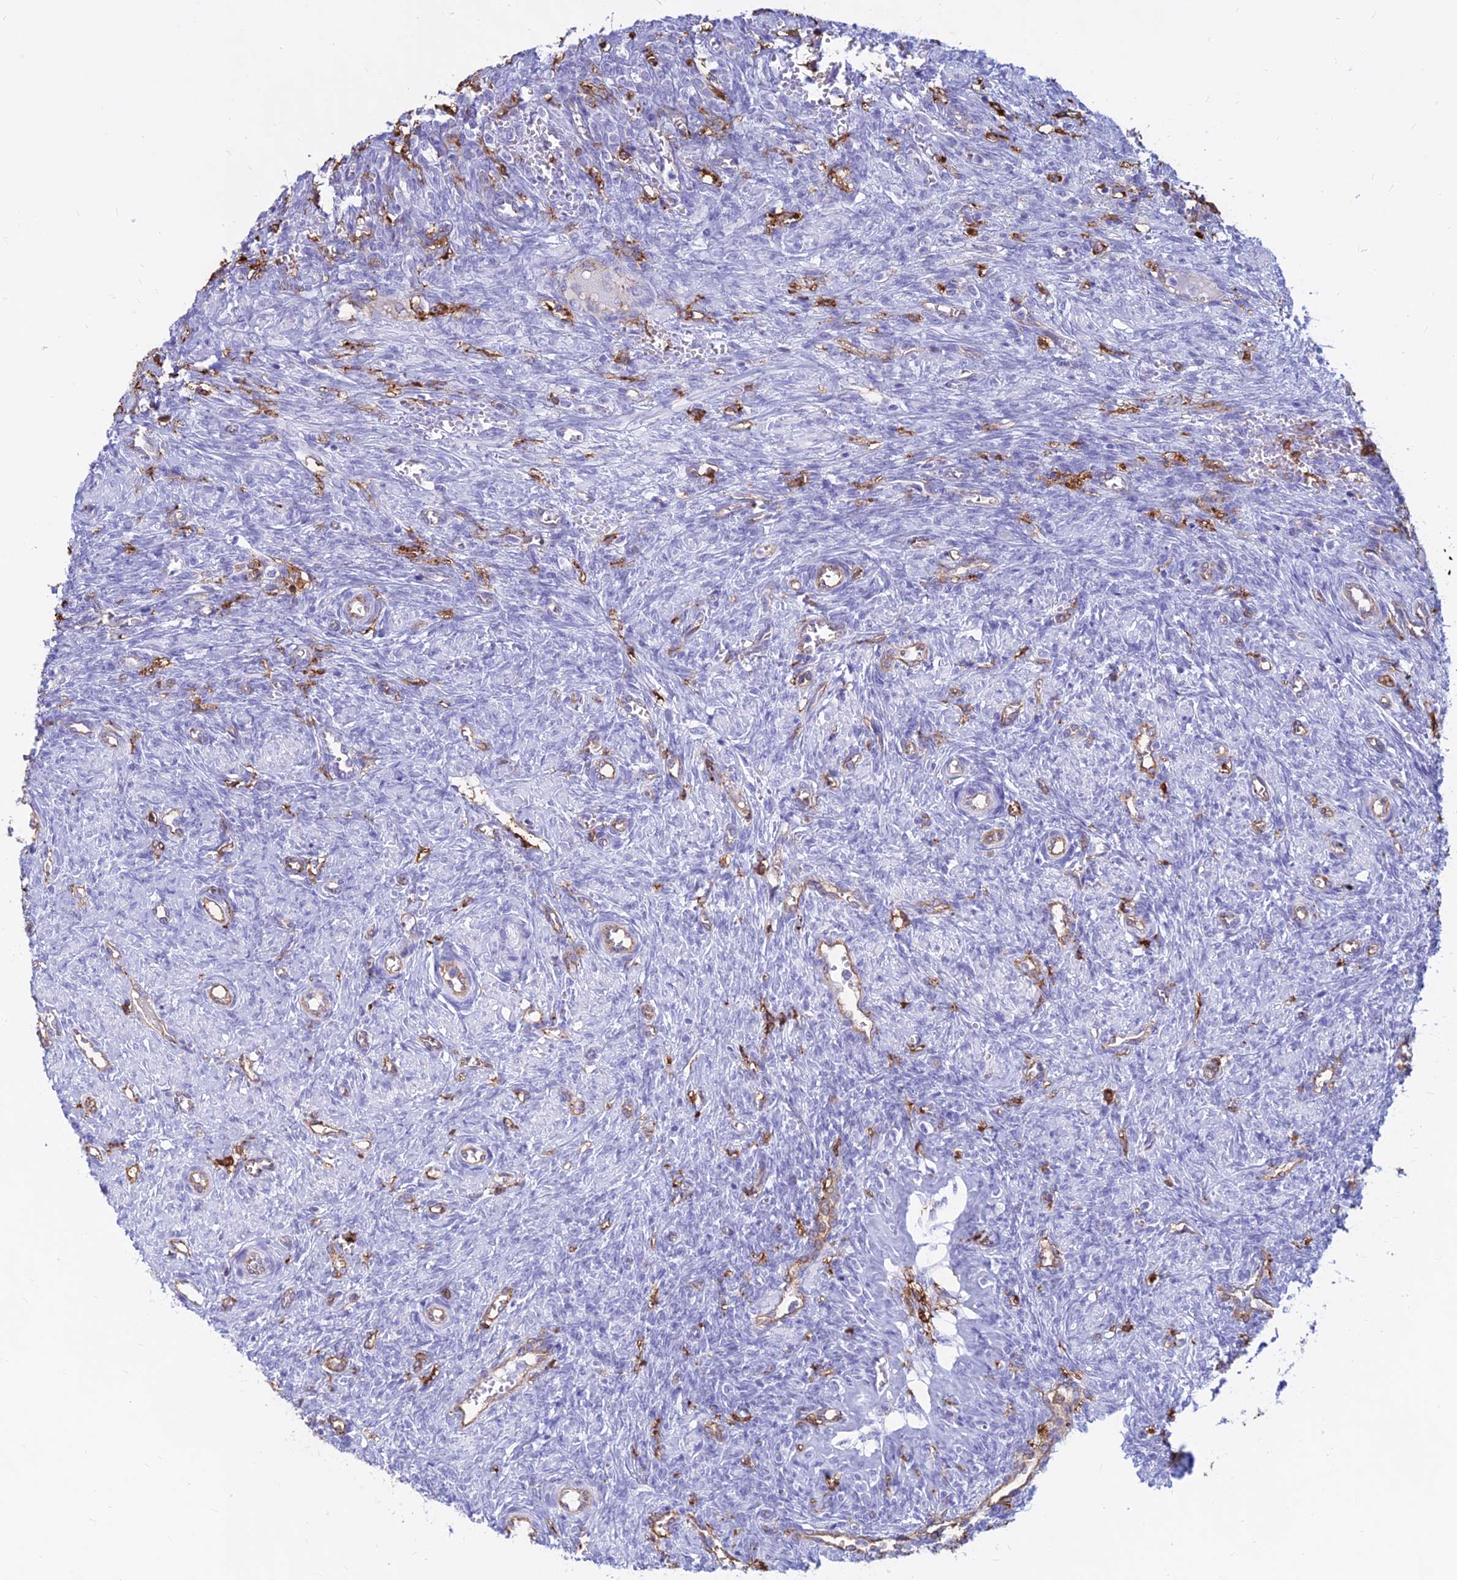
{"staining": {"intensity": "negative", "quantity": "none", "location": "none"}, "tissue": "ovary", "cell_type": "Follicle cells", "image_type": "normal", "snomed": [{"axis": "morphology", "description": "Normal tissue, NOS"}, {"axis": "topography", "description": "Ovary"}], "caption": "Image shows no protein positivity in follicle cells of unremarkable ovary. The staining was performed using DAB (3,3'-diaminobenzidine) to visualize the protein expression in brown, while the nuclei were stained in blue with hematoxylin (Magnification: 20x).", "gene": "HLA", "patient": {"sex": "female", "age": 41}}